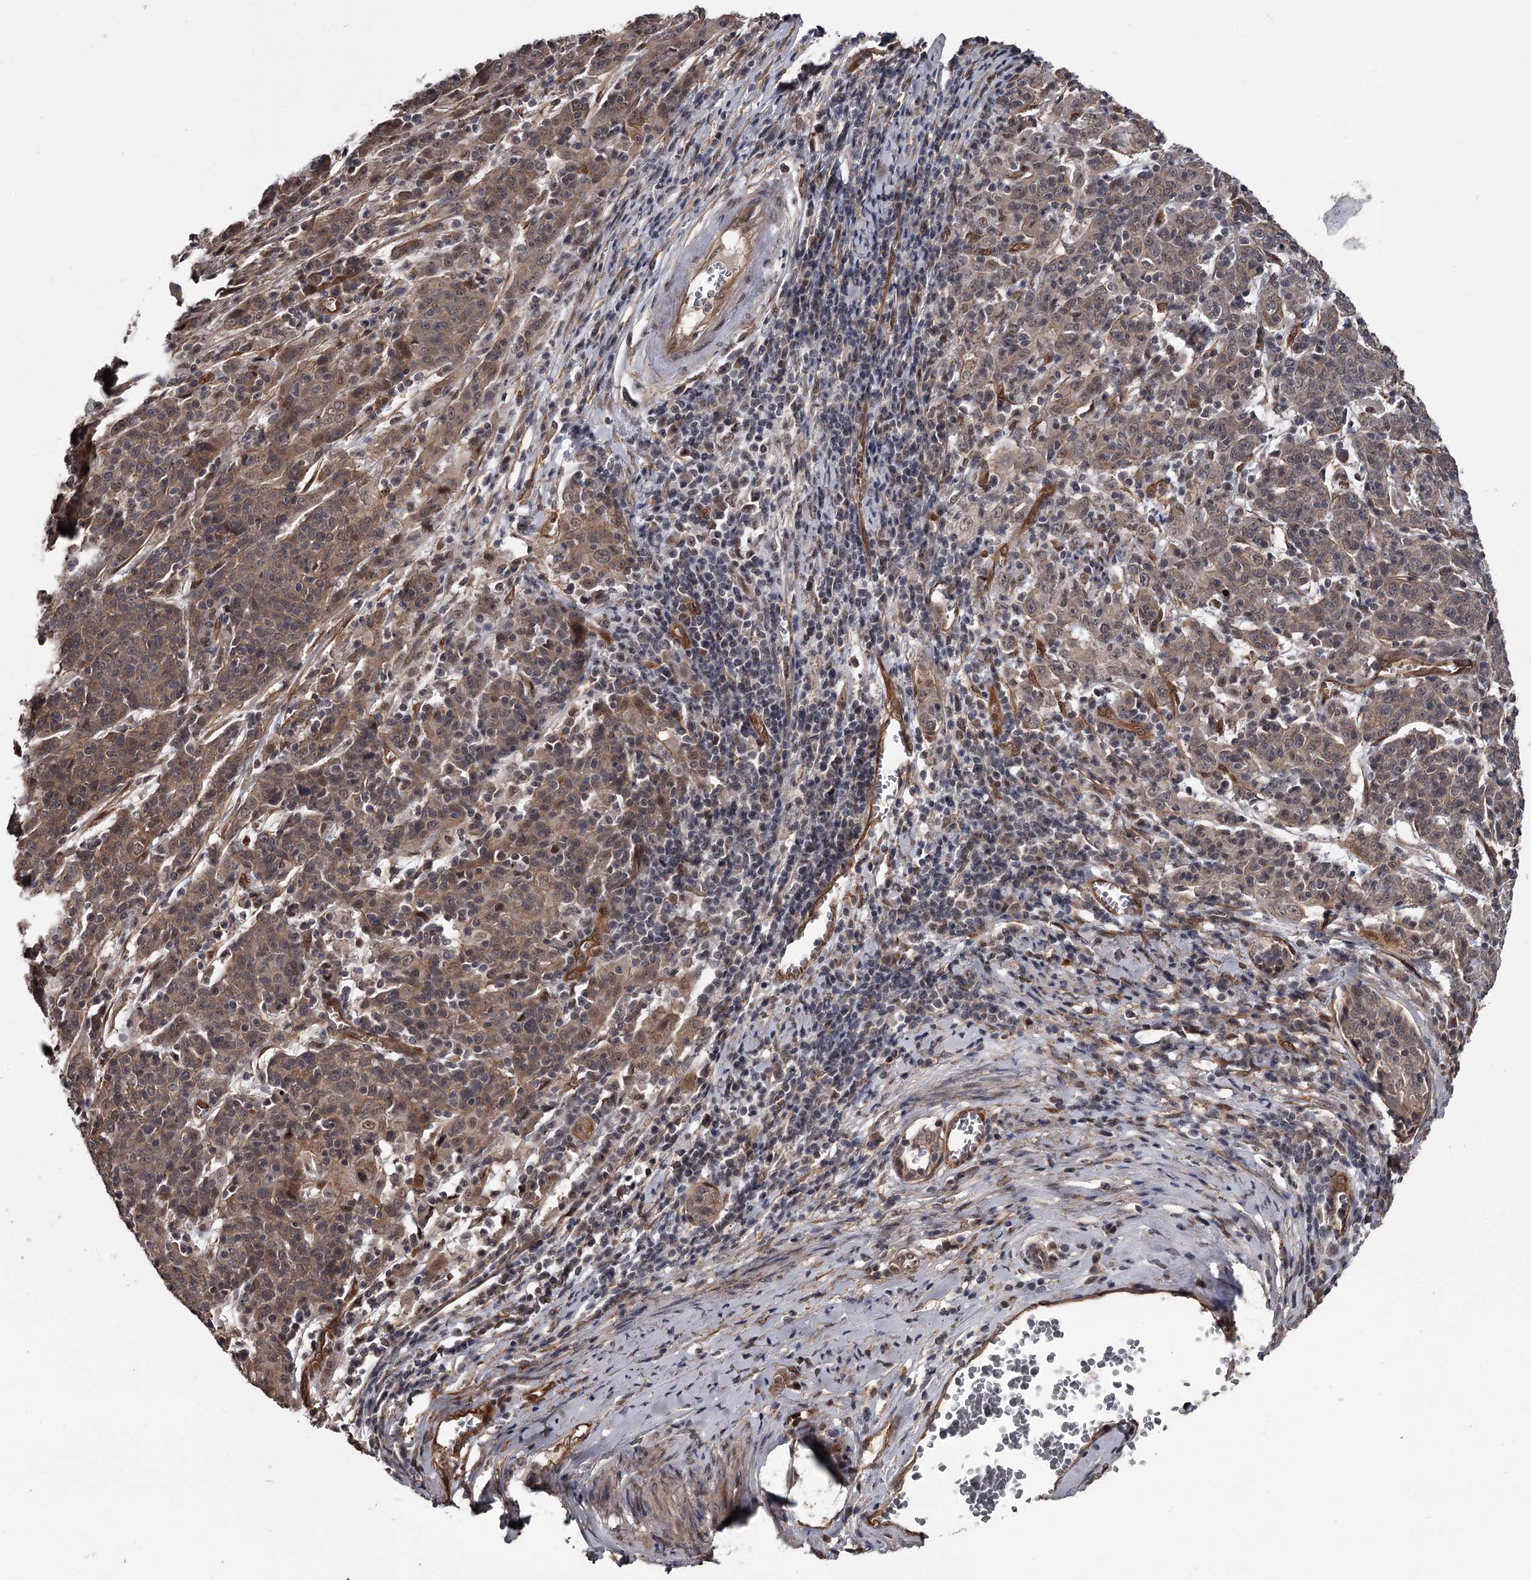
{"staining": {"intensity": "weak", "quantity": ">75%", "location": "cytoplasmic/membranous,nuclear"}, "tissue": "cervical cancer", "cell_type": "Tumor cells", "image_type": "cancer", "snomed": [{"axis": "morphology", "description": "Squamous cell carcinoma, NOS"}, {"axis": "topography", "description": "Cervix"}], "caption": "This is a photomicrograph of immunohistochemistry (IHC) staining of cervical squamous cell carcinoma, which shows weak positivity in the cytoplasmic/membranous and nuclear of tumor cells.", "gene": "CDC42EP2", "patient": {"sex": "female", "age": 67}}